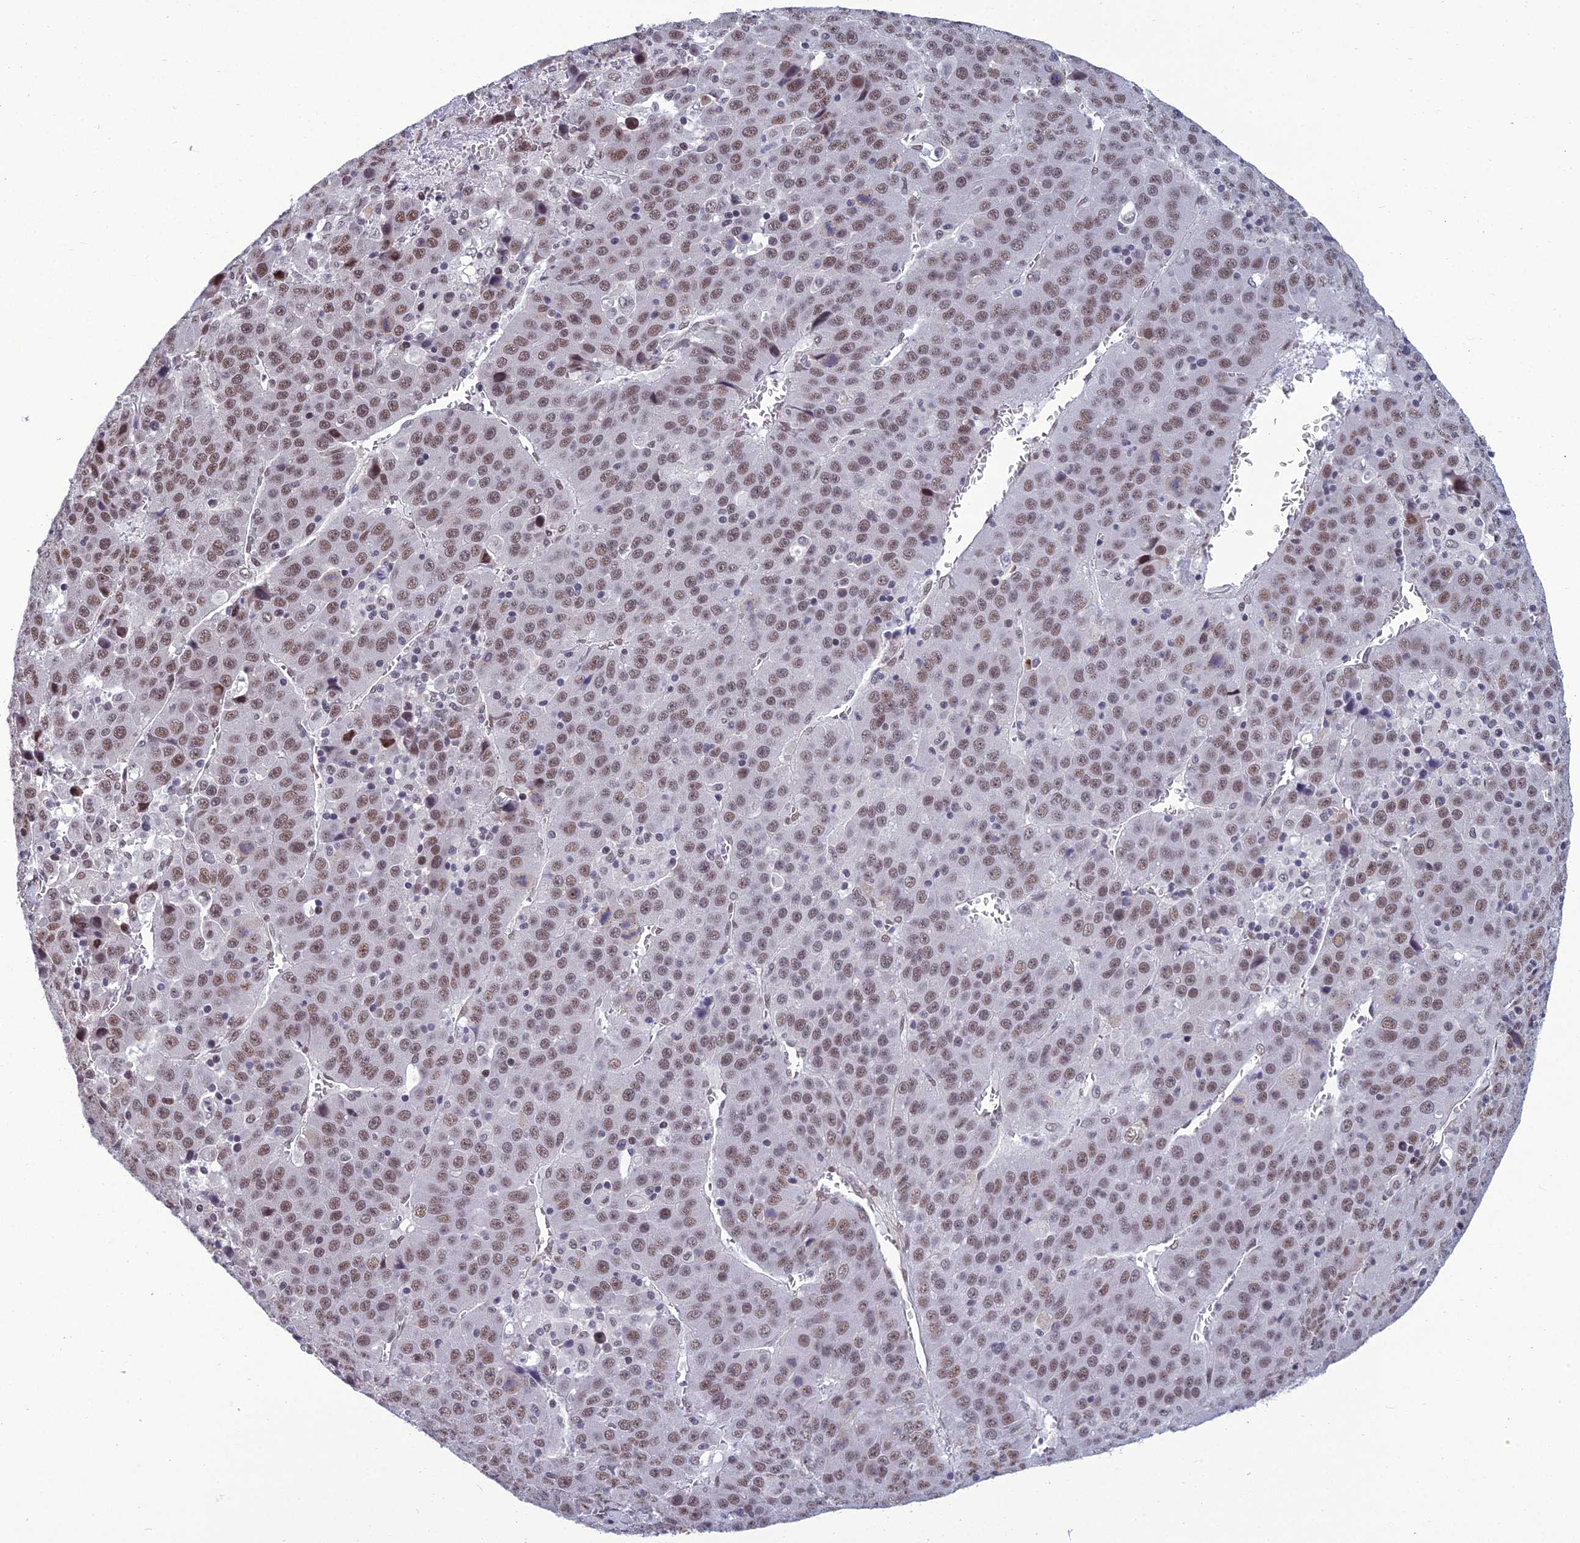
{"staining": {"intensity": "moderate", "quantity": ">75%", "location": "nuclear"}, "tissue": "liver cancer", "cell_type": "Tumor cells", "image_type": "cancer", "snomed": [{"axis": "morphology", "description": "Carcinoma, Hepatocellular, NOS"}, {"axis": "topography", "description": "Liver"}], "caption": "Liver cancer (hepatocellular carcinoma) tissue reveals moderate nuclear staining in approximately >75% of tumor cells", "gene": "RSRC1", "patient": {"sex": "female", "age": 53}}